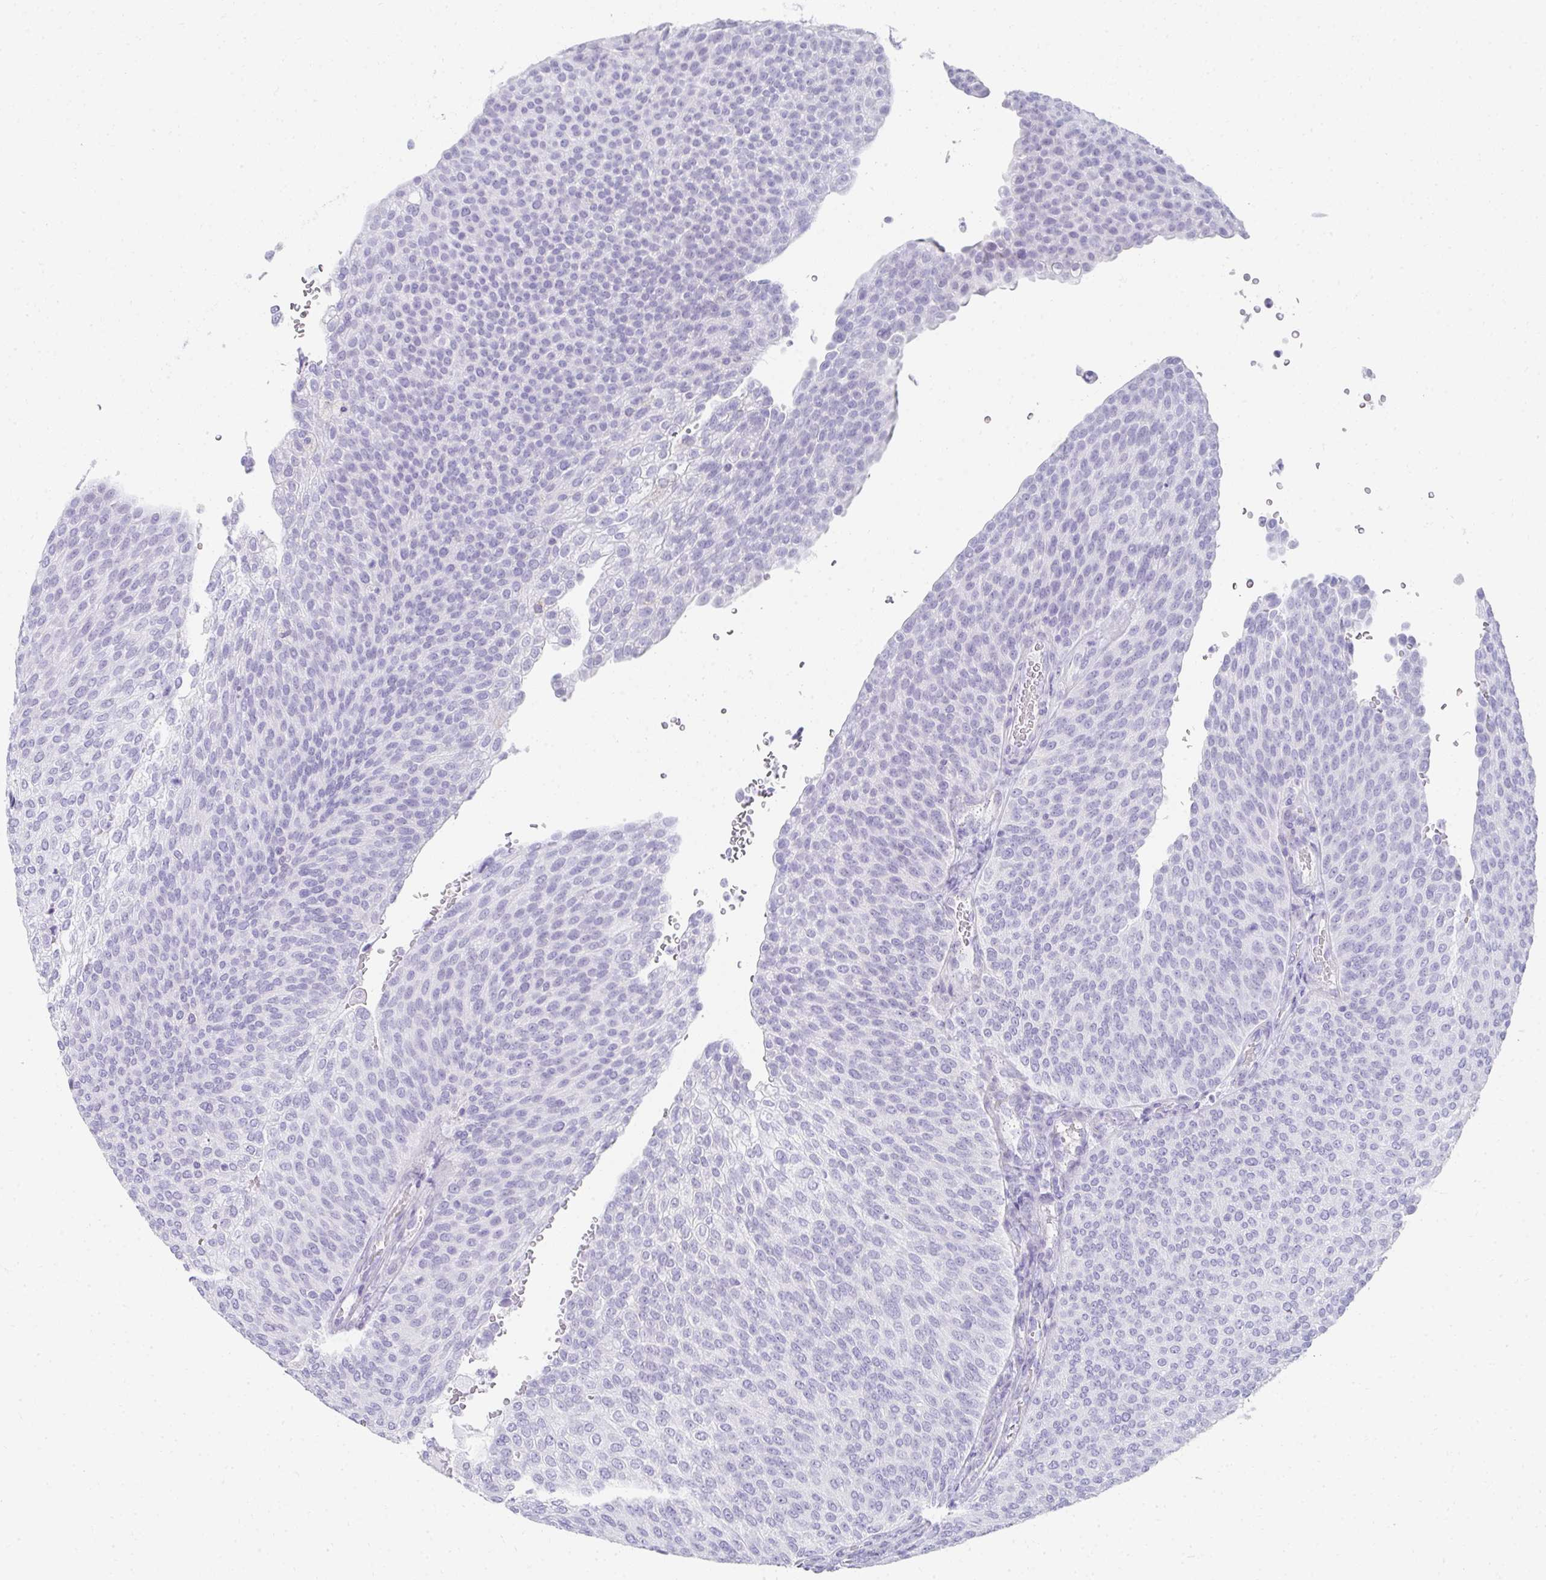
{"staining": {"intensity": "negative", "quantity": "none", "location": "none"}, "tissue": "urothelial cancer", "cell_type": "Tumor cells", "image_type": "cancer", "snomed": [{"axis": "morphology", "description": "Urothelial carcinoma, High grade"}, {"axis": "topography", "description": "Urinary bladder"}], "caption": "This is an IHC image of urothelial carcinoma (high-grade). There is no staining in tumor cells.", "gene": "RLF", "patient": {"sex": "female", "age": 79}}